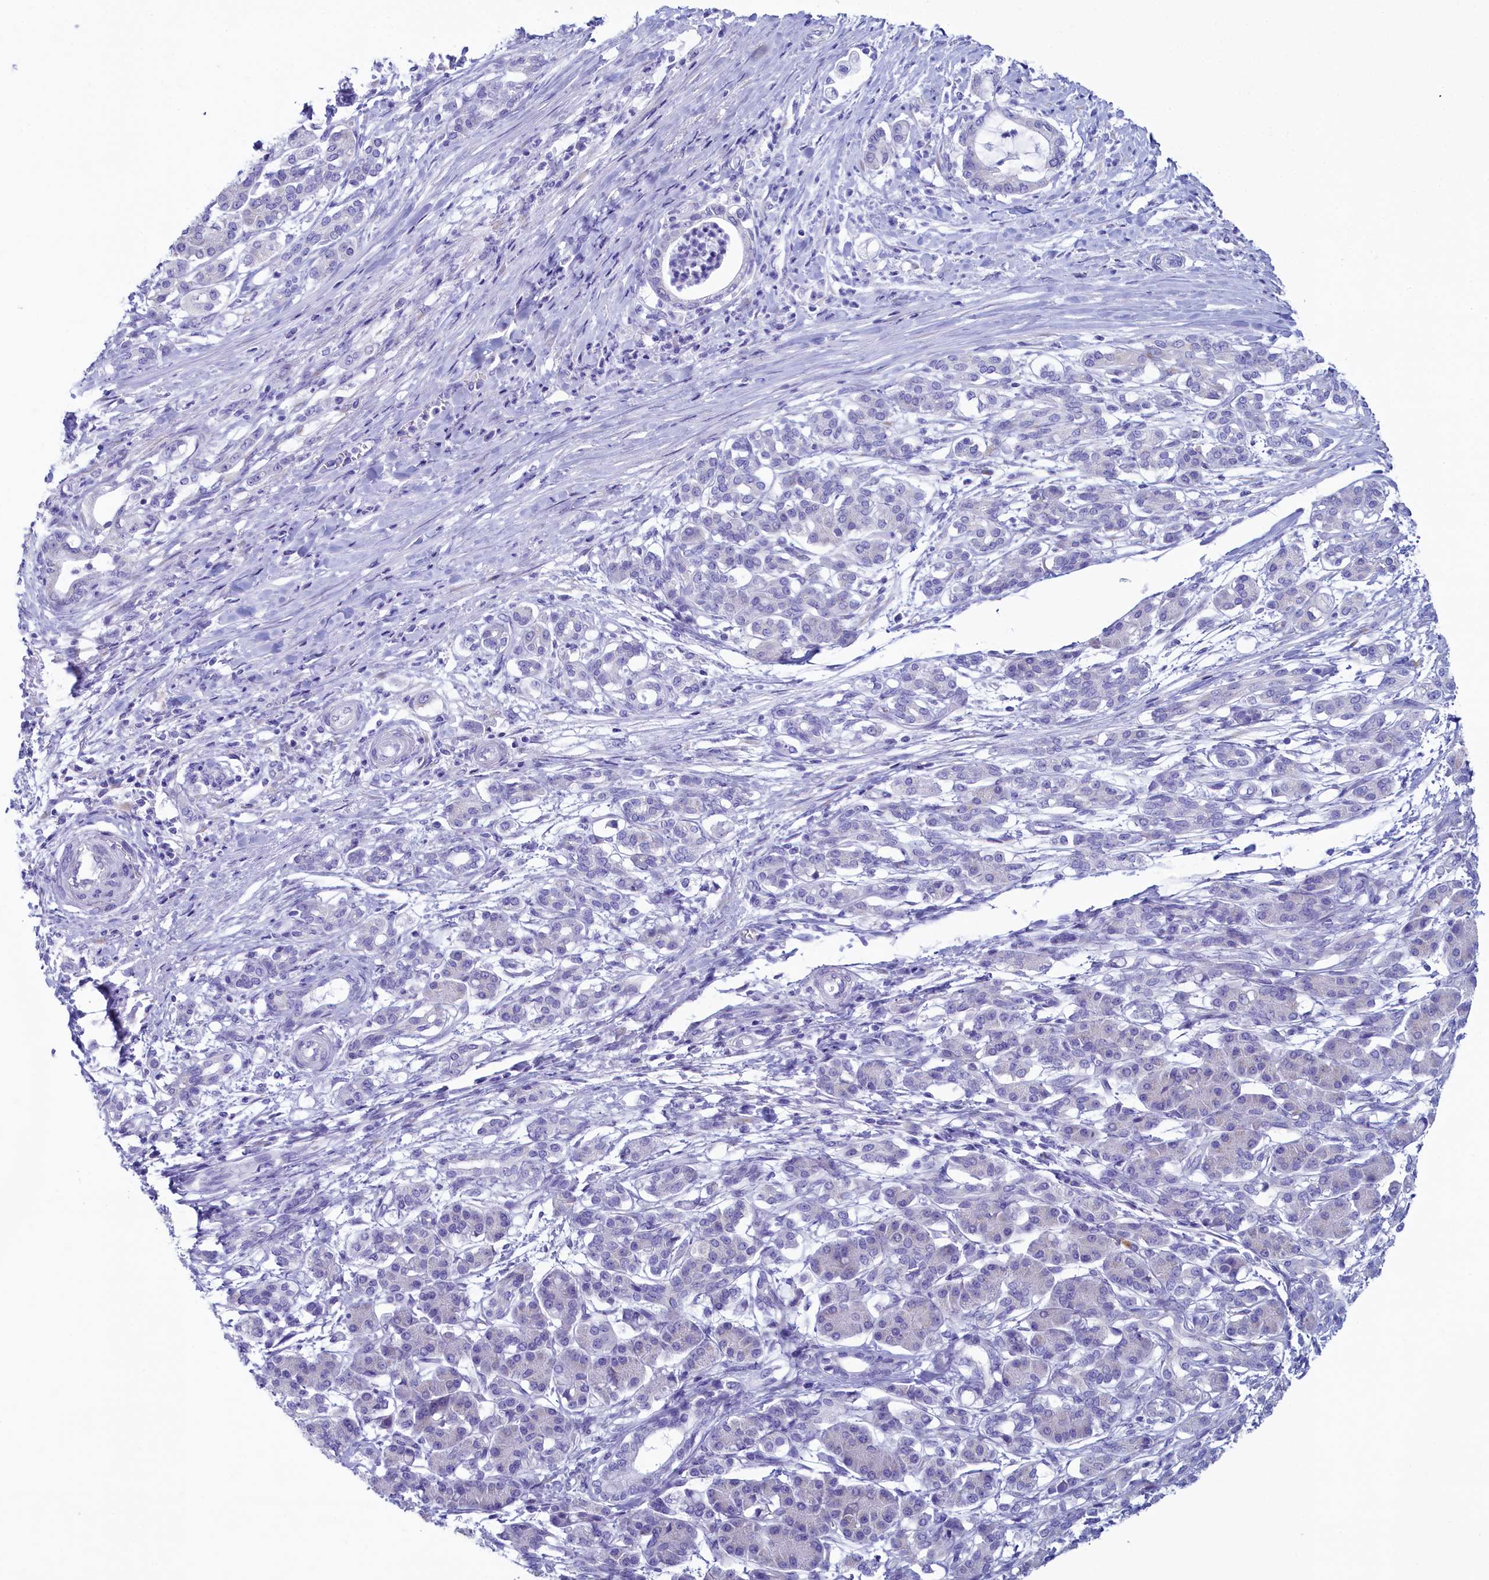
{"staining": {"intensity": "negative", "quantity": "none", "location": "none"}, "tissue": "pancreatic cancer", "cell_type": "Tumor cells", "image_type": "cancer", "snomed": [{"axis": "morphology", "description": "Adenocarcinoma, NOS"}, {"axis": "topography", "description": "Pancreas"}], "caption": "IHC of human adenocarcinoma (pancreatic) demonstrates no expression in tumor cells. Brightfield microscopy of immunohistochemistry stained with DAB (brown) and hematoxylin (blue), captured at high magnification.", "gene": "SKA3", "patient": {"sex": "female", "age": 55}}